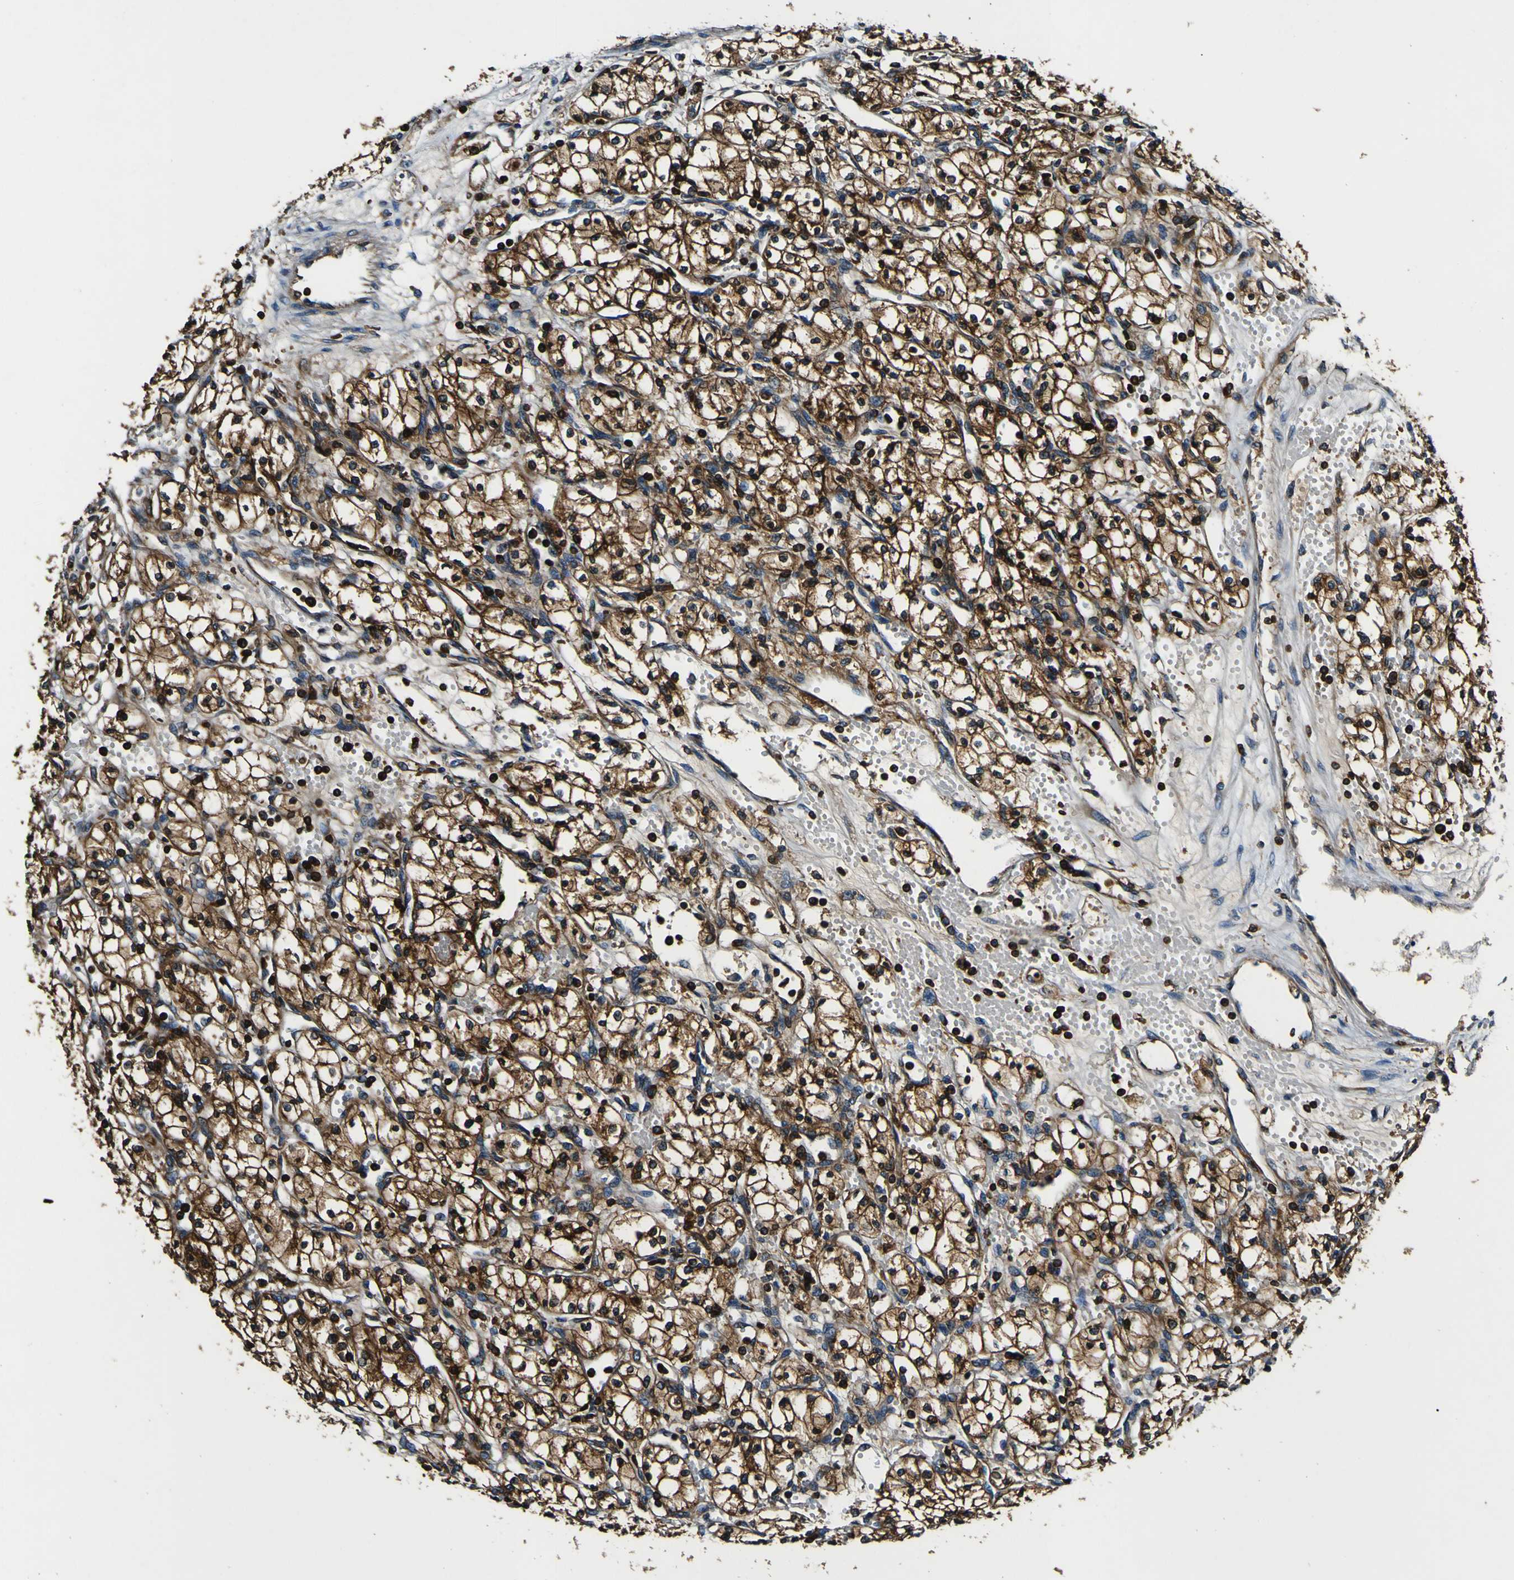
{"staining": {"intensity": "strong", "quantity": ">75%", "location": "cytoplasmic/membranous"}, "tissue": "renal cancer", "cell_type": "Tumor cells", "image_type": "cancer", "snomed": [{"axis": "morphology", "description": "Normal tissue, NOS"}, {"axis": "morphology", "description": "Adenocarcinoma, NOS"}, {"axis": "topography", "description": "Kidney"}], "caption": "Protein expression analysis of human renal cancer (adenocarcinoma) reveals strong cytoplasmic/membranous staining in about >75% of tumor cells. (brown staining indicates protein expression, while blue staining denotes nuclei).", "gene": "RHOT2", "patient": {"sex": "male", "age": 59}}